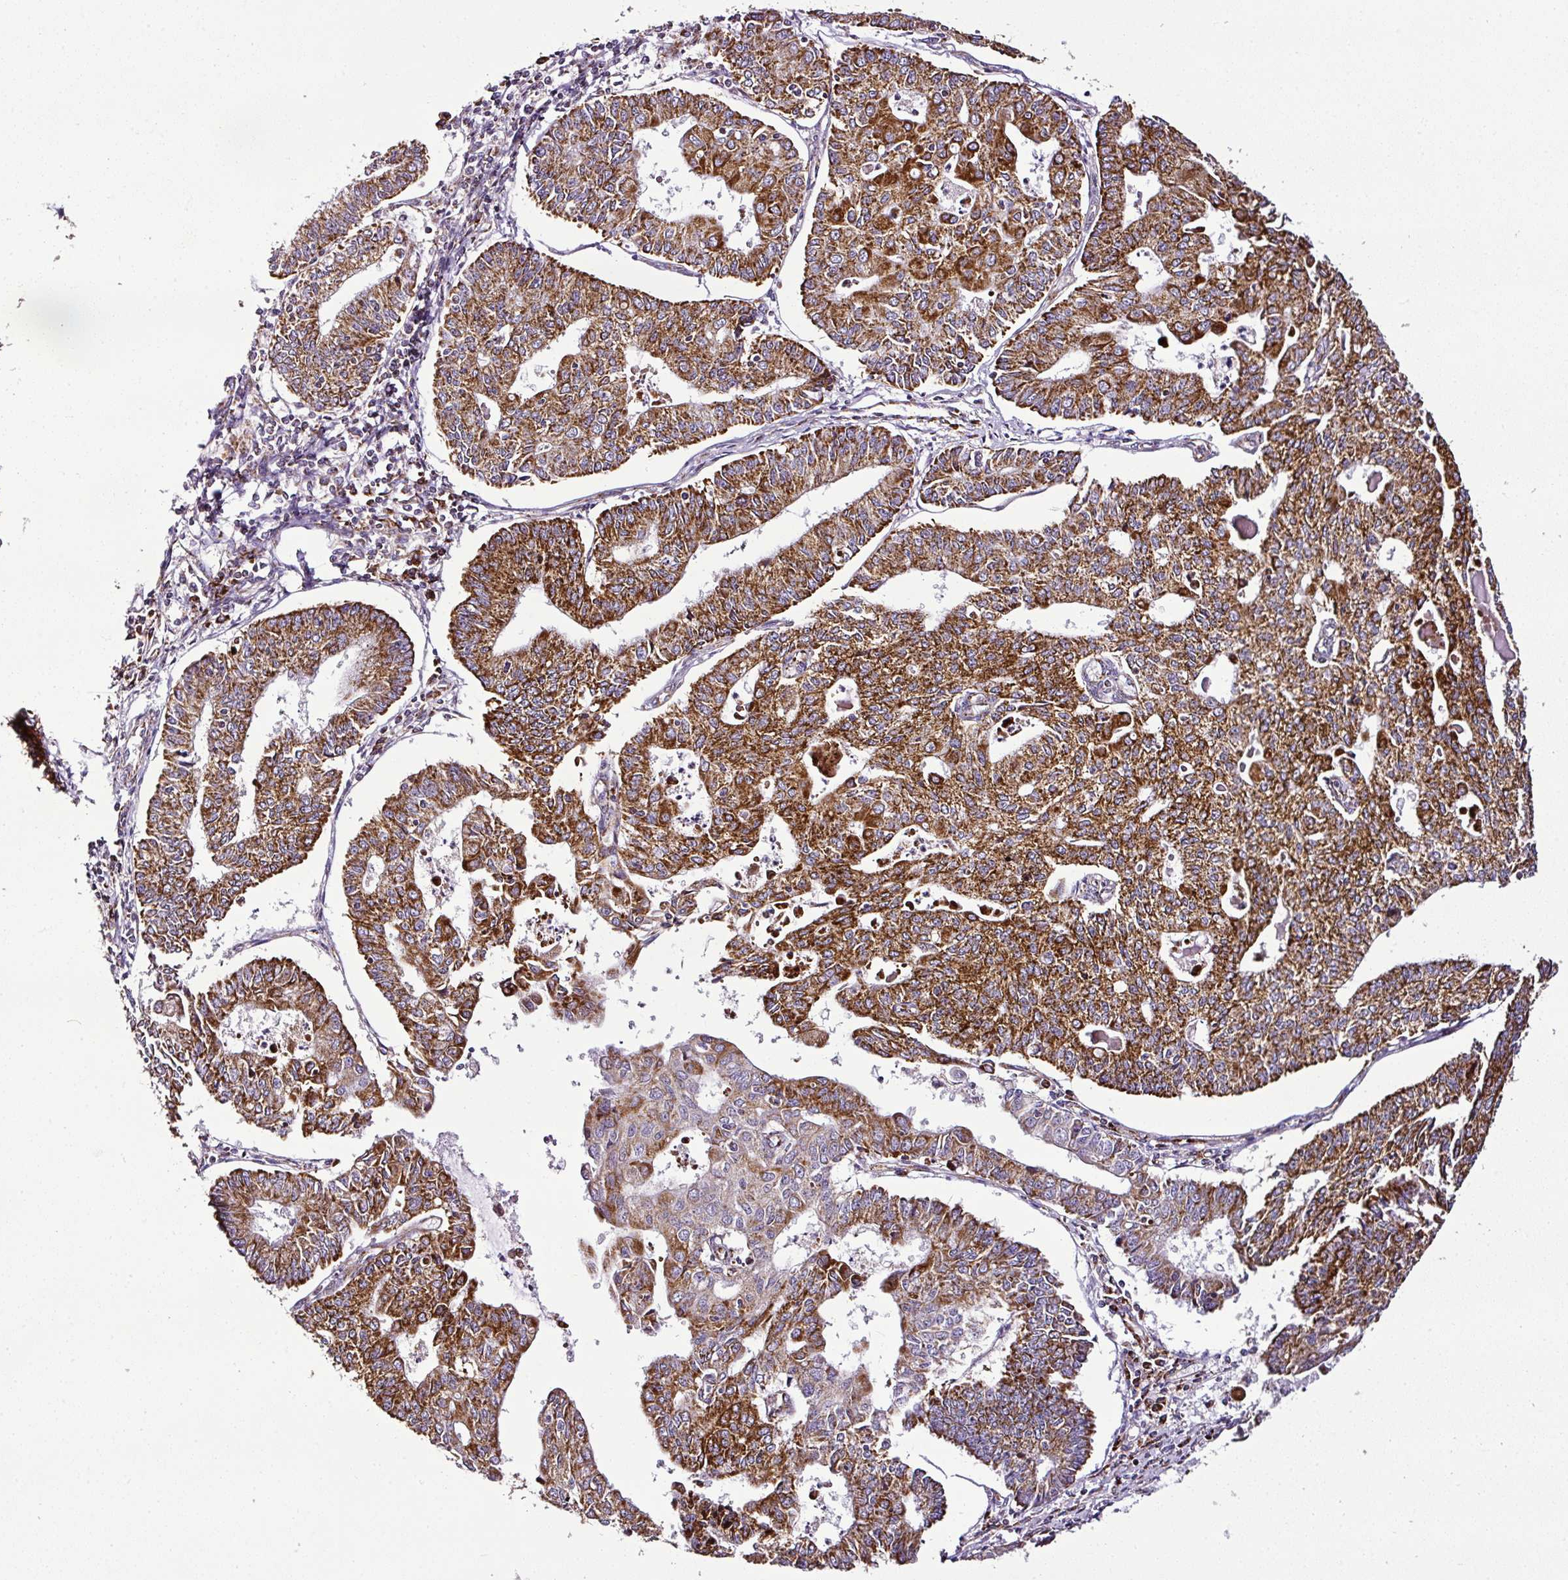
{"staining": {"intensity": "strong", "quantity": ">75%", "location": "cytoplasmic/membranous"}, "tissue": "endometrial cancer", "cell_type": "Tumor cells", "image_type": "cancer", "snomed": [{"axis": "morphology", "description": "Adenocarcinoma, NOS"}, {"axis": "topography", "description": "Endometrium"}], "caption": "Human adenocarcinoma (endometrial) stained with a protein marker exhibits strong staining in tumor cells.", "gene": "DPAGT1", "patient": {"sex": "female", "age": 56}}